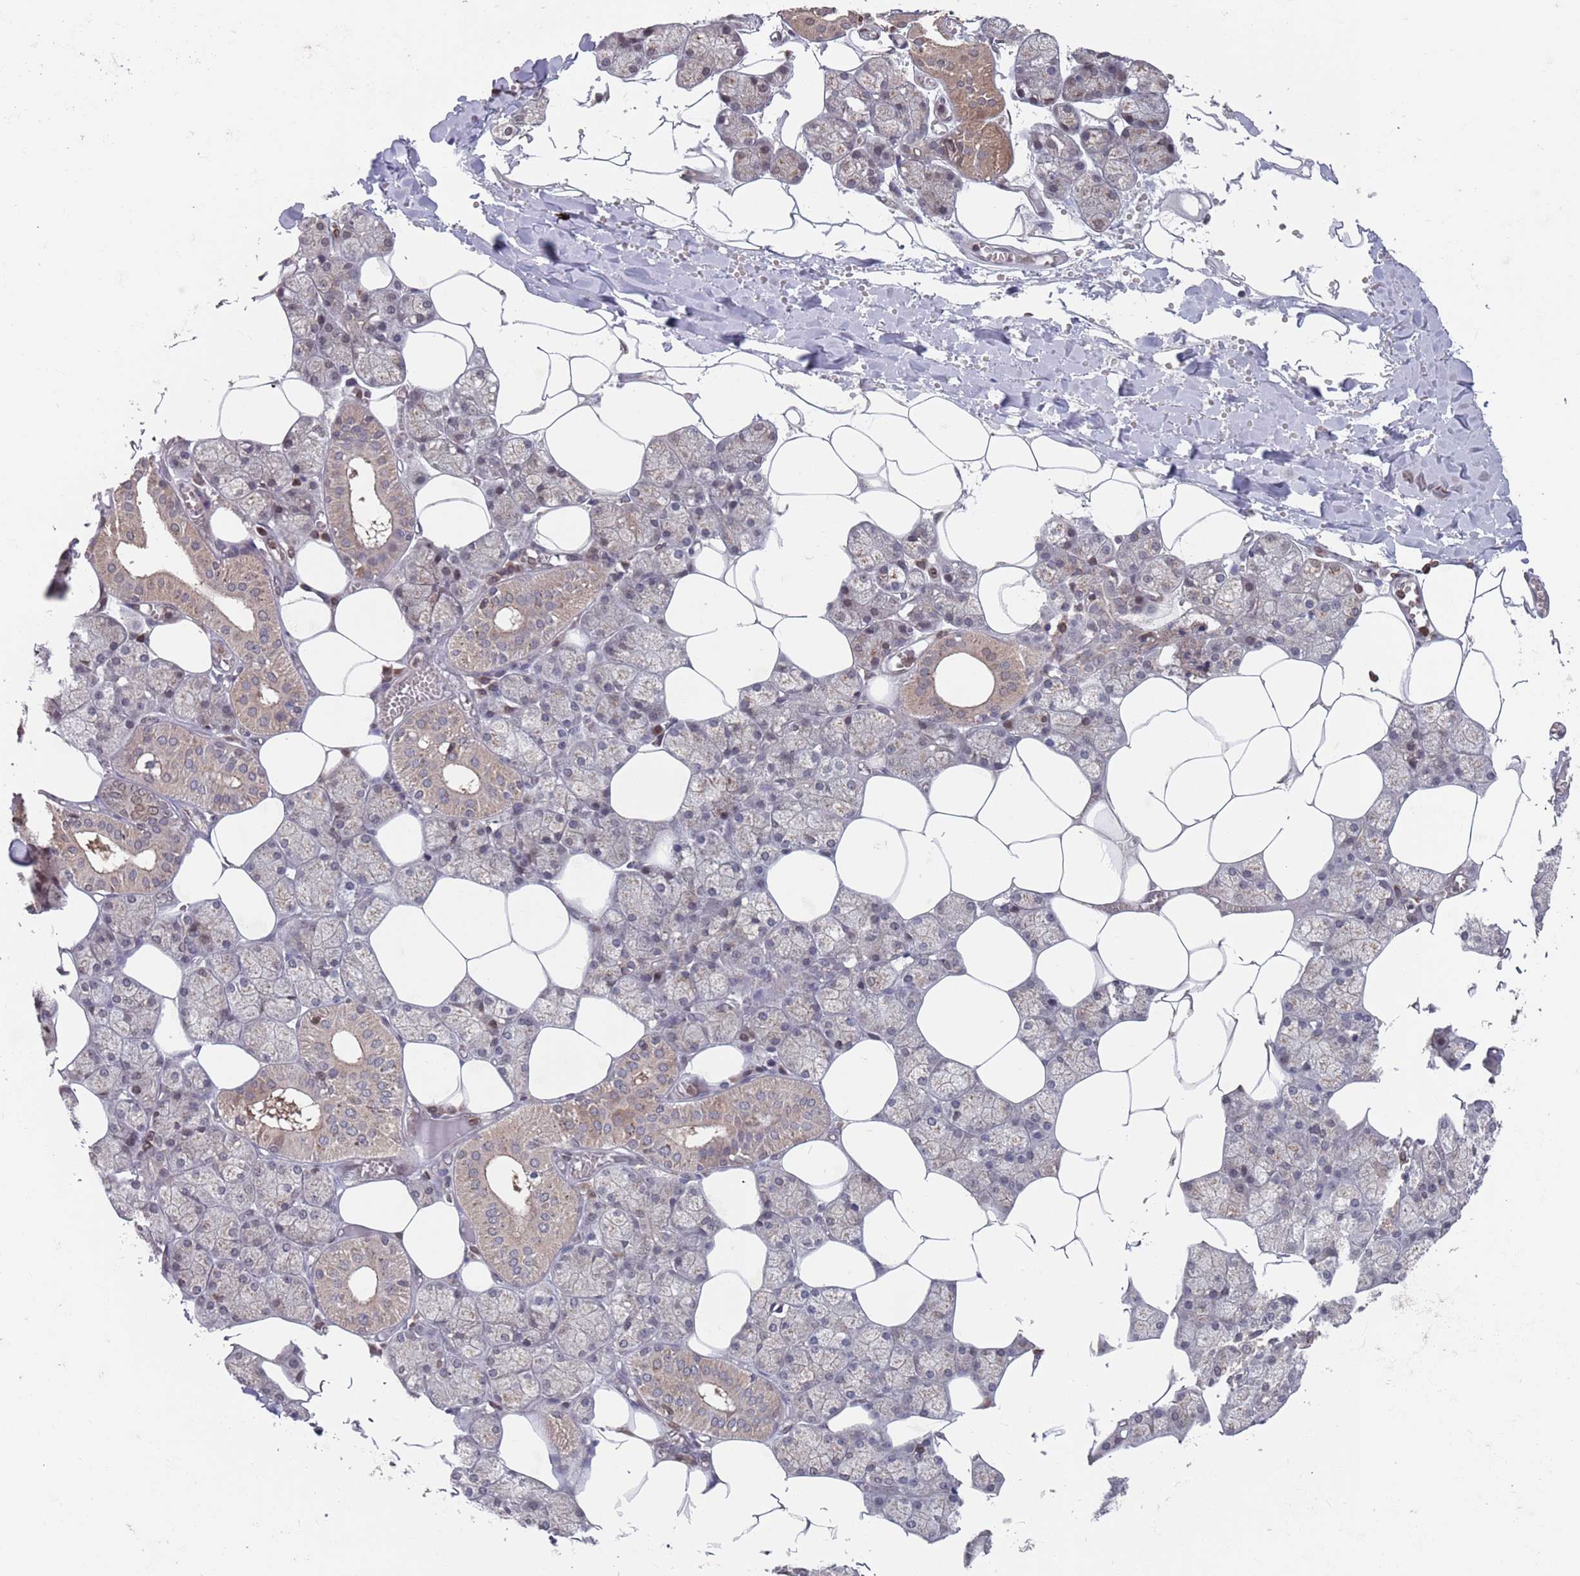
{"staining": {"intensity": "moderate", "quantity": "25%-75%", "location": "cytoplasmic/membranous"}, "tissue": "salivary gland", "cell_type": "Glandular cells", "image_type": "normal", "snomed": [{"axis": "morphology", "description": "Normal tissue, NOS"}, {"axis": "topography", "description": "Salivary gland"}], "caption": "Immunohistochemistry (IHC) of normal salivary gland shows medium levels of moderate cytoplasmic/membranous staining in approximately 25%-75% of glandular cells.", "gene": "SDHAF3", "patient": {"sex": "male", "age": 62}}